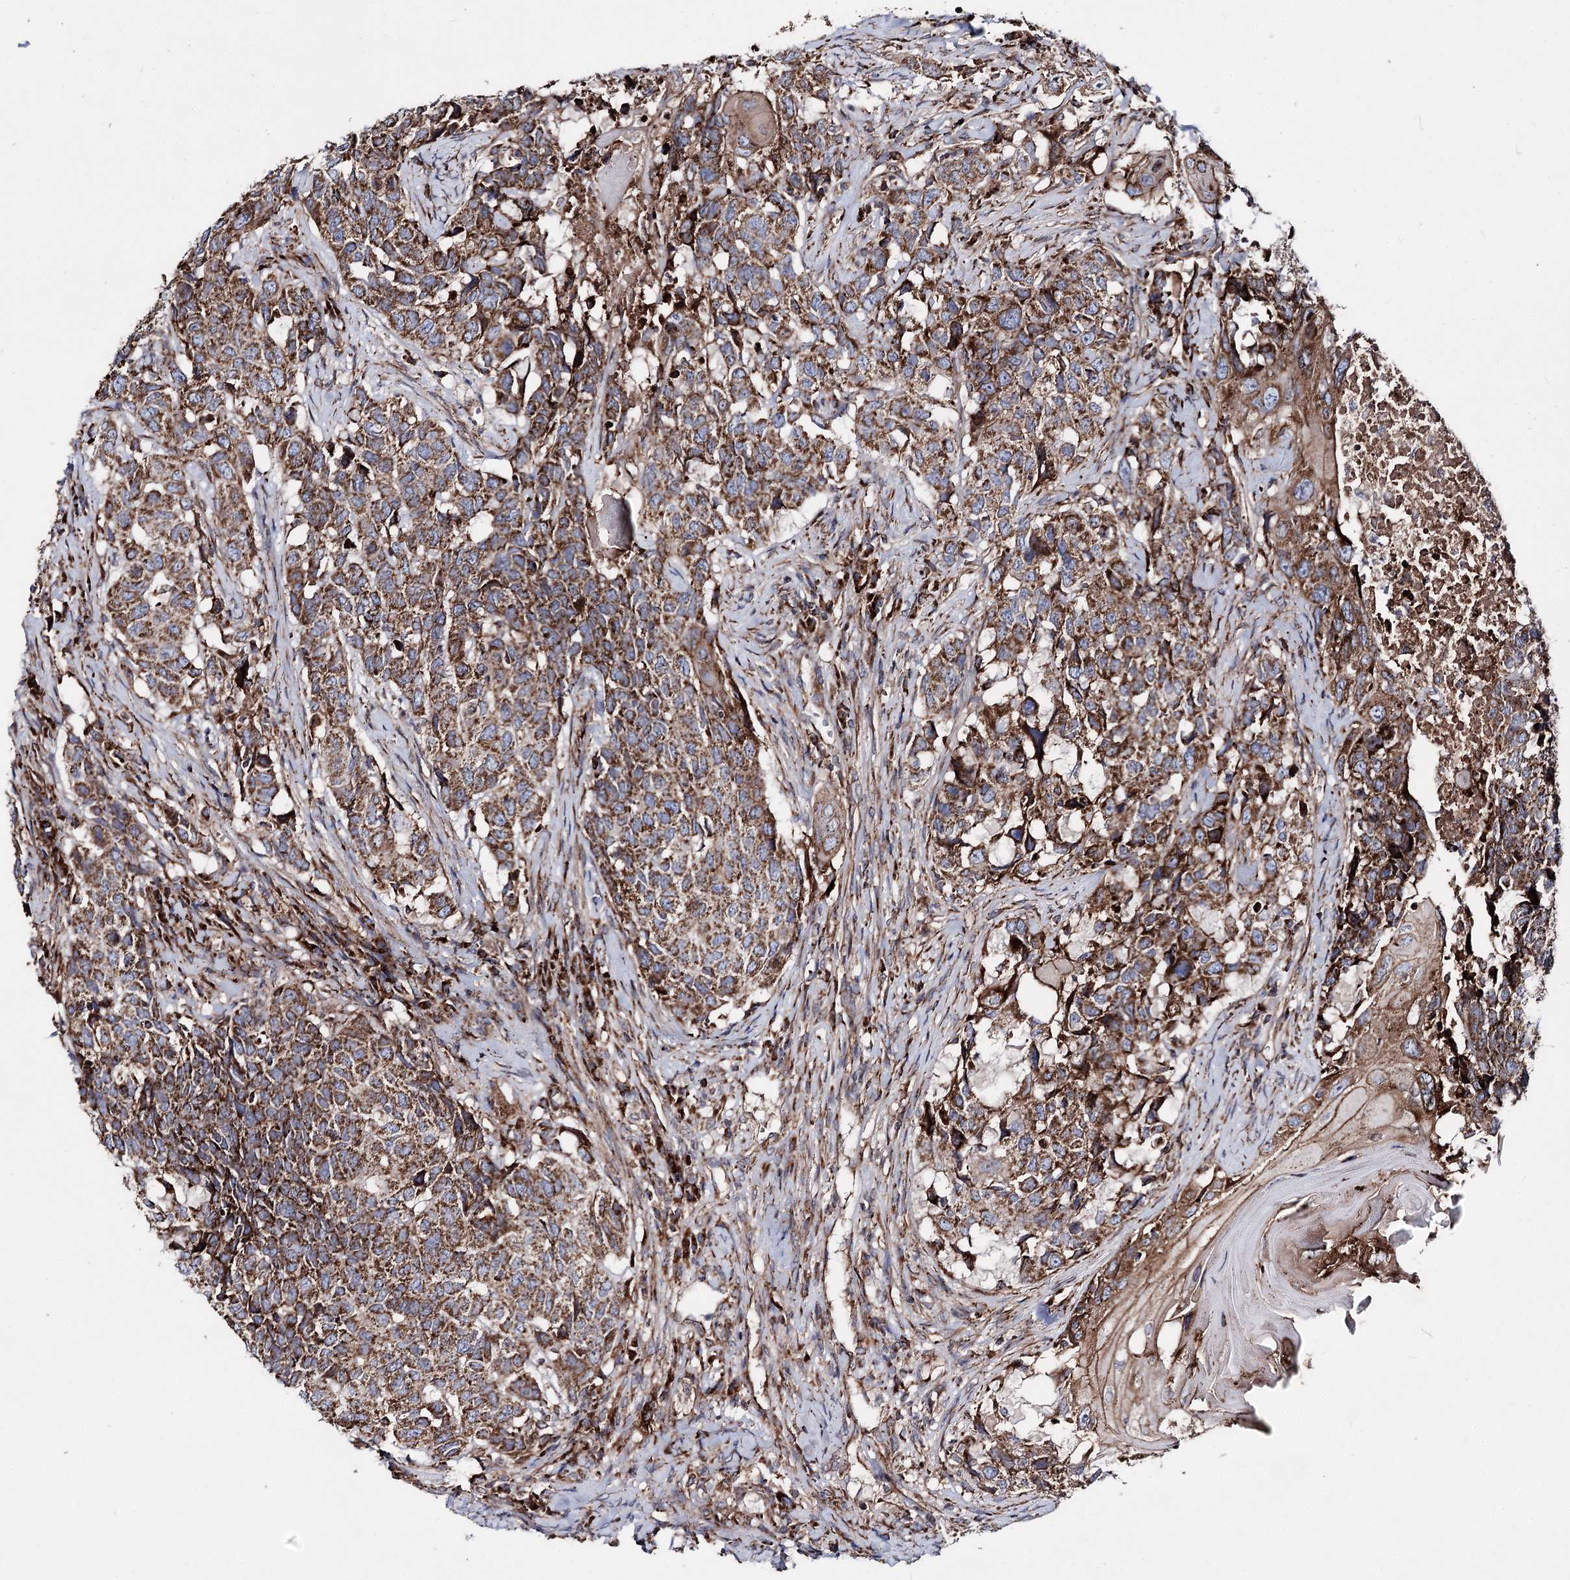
{"staining": {"intensity": "moderate", "quantity": ">75%", "location": "cytoplasmic/membranous"}, "tissue": "head and neck cancer", "cell_type": "Tumor cells", "image_type": "cancer", "snomed": [{"axis": "morphology", "description": "Squamous cell carcinoma, NOS"}, {"axis": "topography", "description": "Head-Neck"}], "caption": "A high-resolution photomicrograph shows IHC staining of head and neck squamous cell carcinoma, which exhibits moderate cytoplasmic/membranous staining in approximately >75% of tumor cells.", "gene": "MSANTD2", "patient": {"sex": "male", "age": 66}}